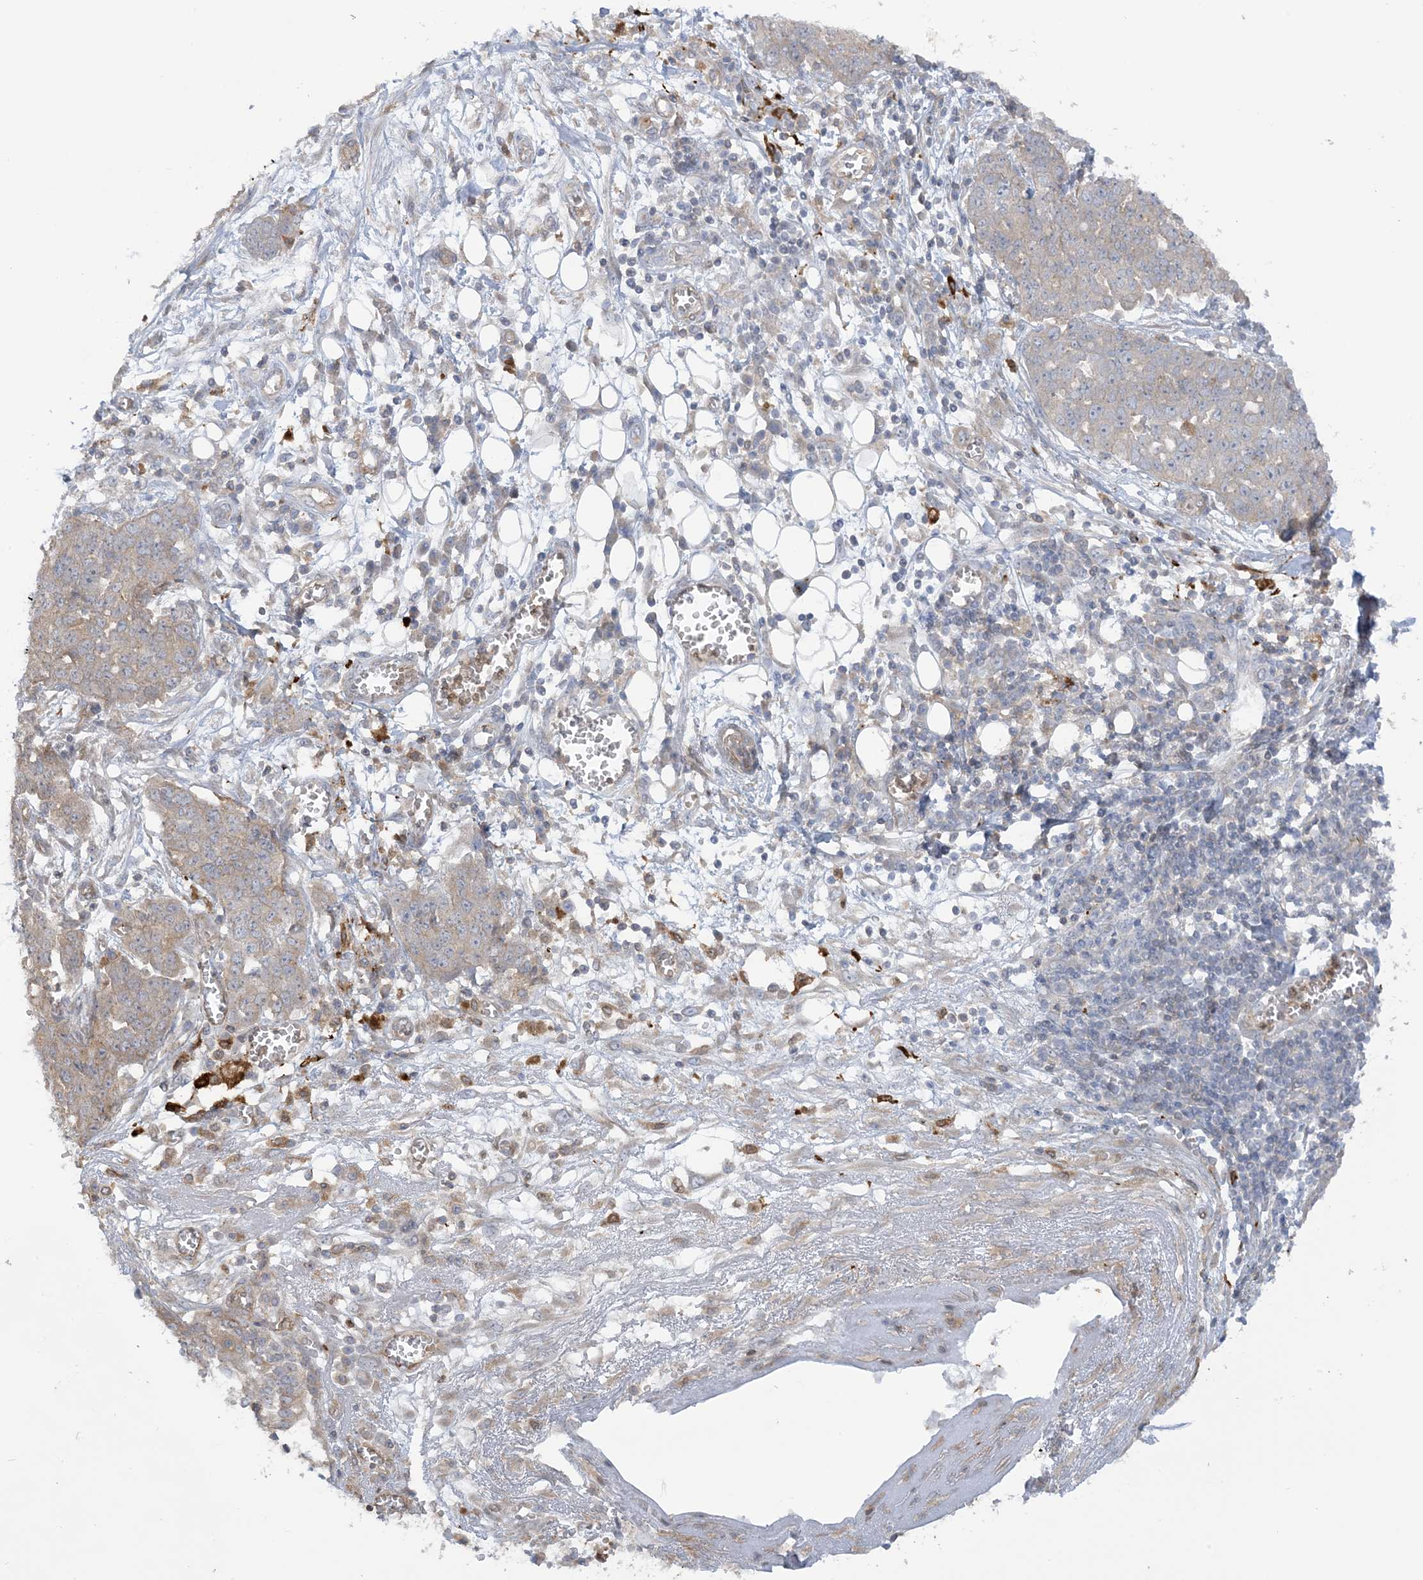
{"staining": {"intensity": "weak", "quantity": "<25%", "location": "cytoplasmic/membranous"}, "tissue": "ovarian cancer", "cell_type": "Tumor cells", "image_type": "cancer", "snomed": [{"axis": "morphology", "description": "Cystadenocarcinoma, serous, NOS"}, {"axis": "topography", "description": "Soft tissue"}, {"axis": "topography", "description": "Ovary"}], "caption": "This histopathology image is of serous cystadenocarcinoma (ovarian) stained with immunohistochemistry (IHC) to label a protein in brown with the nuclei are counter-stained blue. There is no positivity in tumor cells.", "gene": "ICMT", "patient": {"sex": "female", "age": 57}}